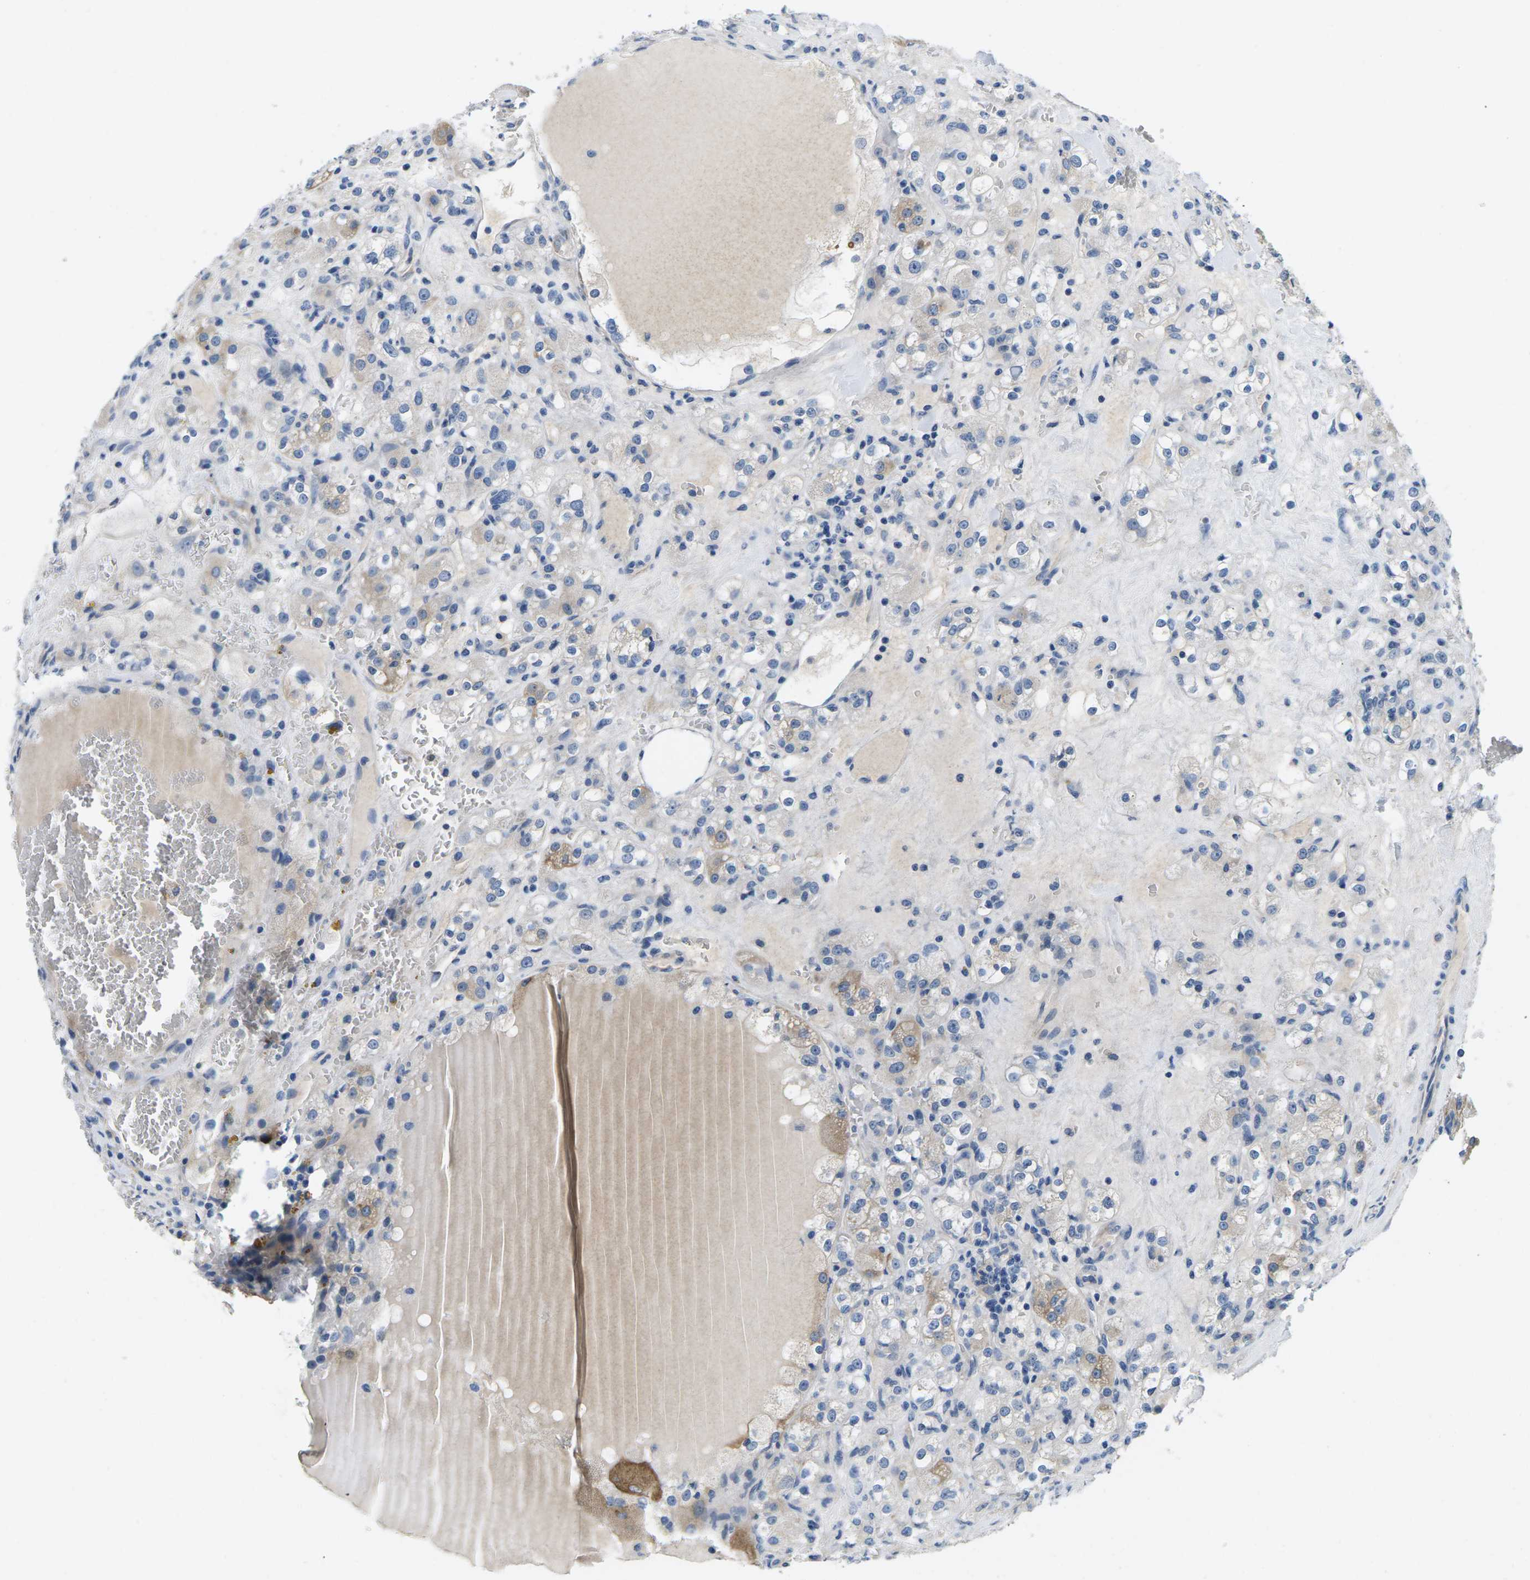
{"staining": {"intensity": "moderate", "quantity": "<25%", "location": "cytoplasmic/membranous"}, "tissue": "renal cancer", "cell_type": "Tumor cells", "image_type": "cancer", "snomed": [{"axis": "morphology", "description": "Normal tissue, NOS"}, {"axis": "morphology", "description": "Adenocarcinoma, NOS"}, {"axis": "topography", "description": "Kidney"}], "caption": "Renal adenocarcinoma stained with a protein marker exhibits moderate staining in tumor cells.", "gene": "TSPAN2", "patient": {"sex": "male", "age": 61}}